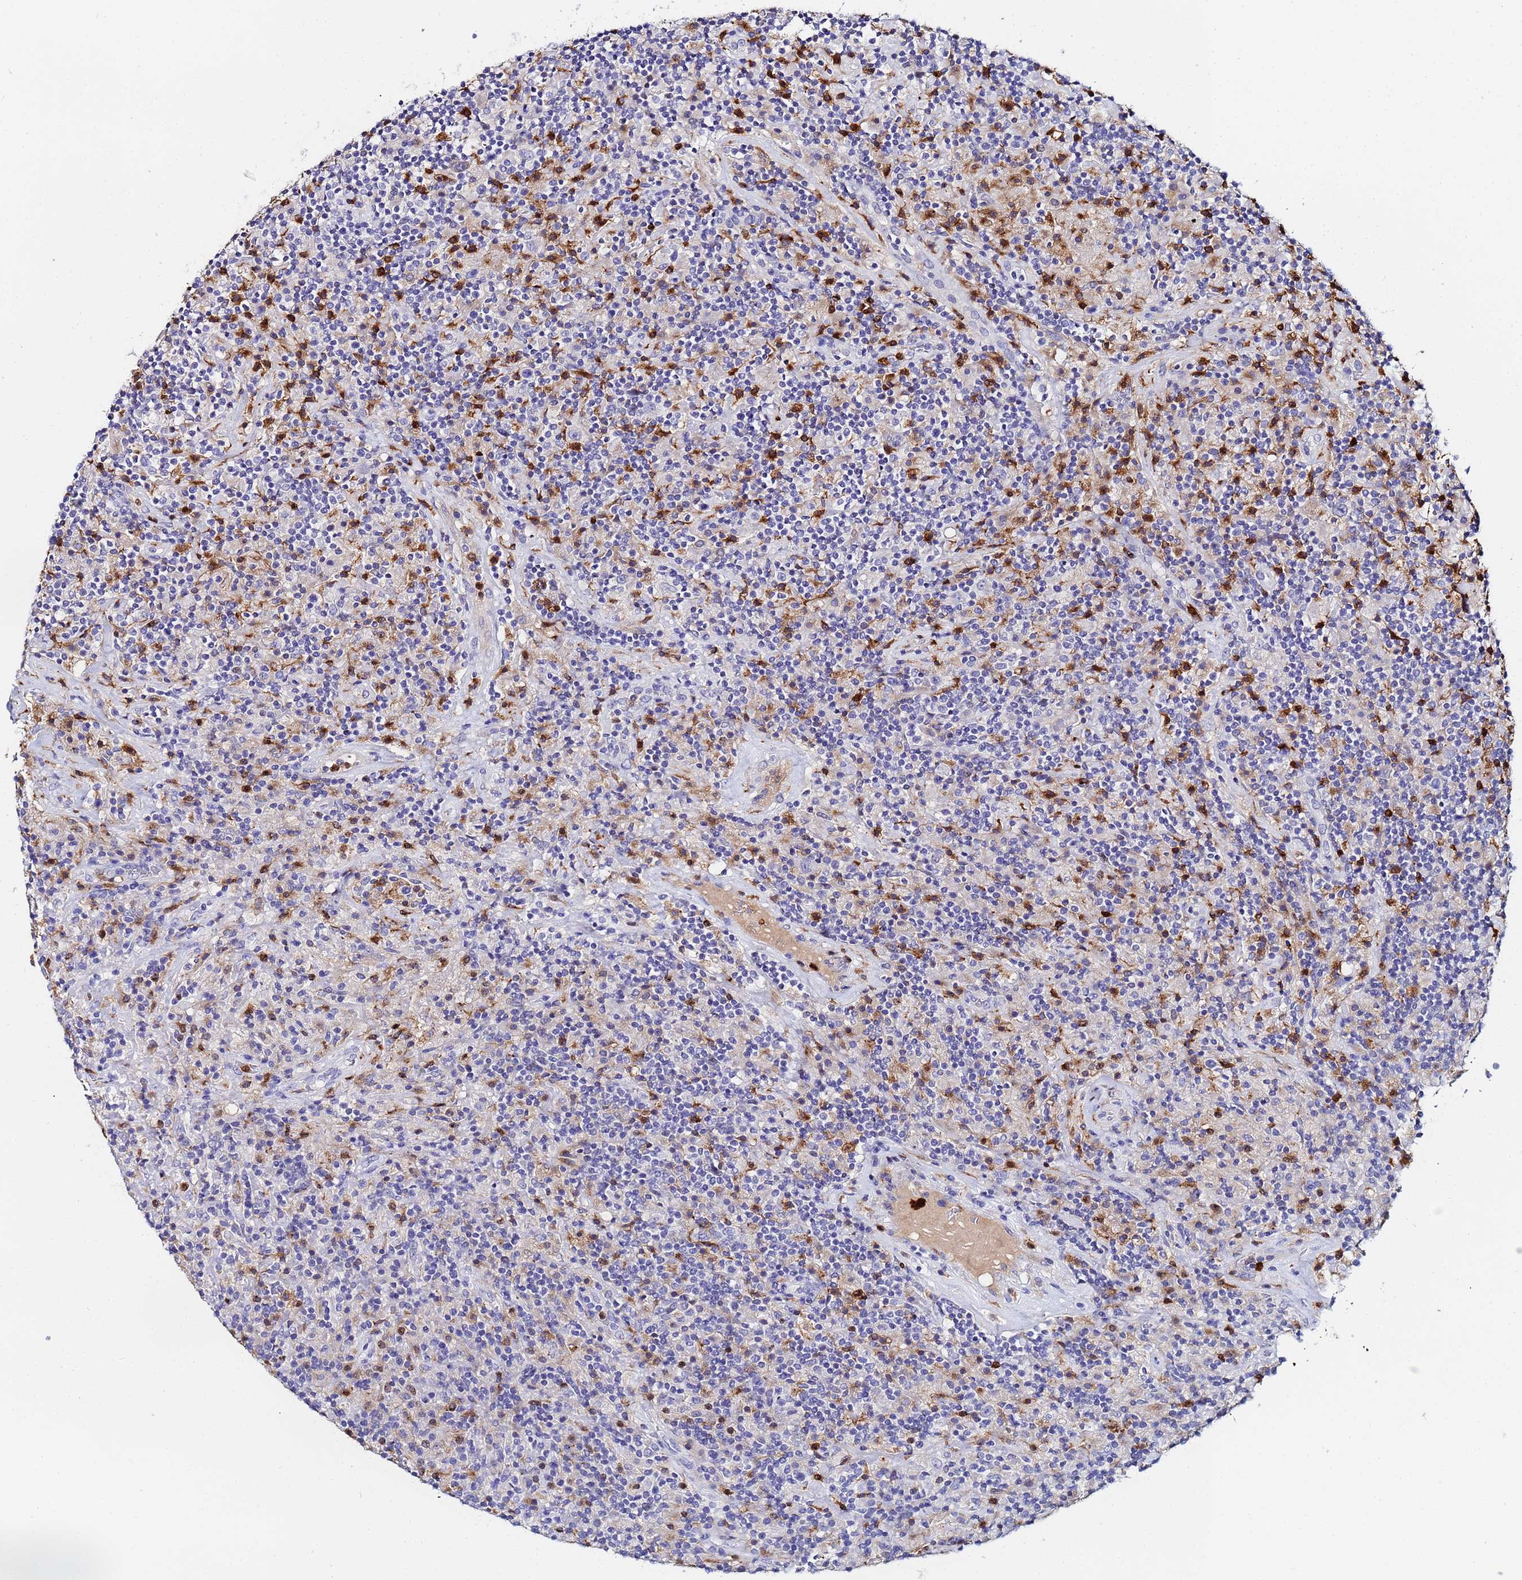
{"staining": {"intensity": "negative", "quantity": "none", "location": "none"}, "tissue": "lymphoma", "cell_type": "Tumor cells", "image_type": "cancer", "snomed": [{"axis": "morphology", "description": "Hodgkin's disease, NOS"}, {"axis": "topography", "description": "Lymph node"}], "caption": "The photomicrograph reveals no staining of tumor cells in Hodgkin's disease.", "gene": "TUBAL3", "patient": {"sex": "male", "age": 70}}